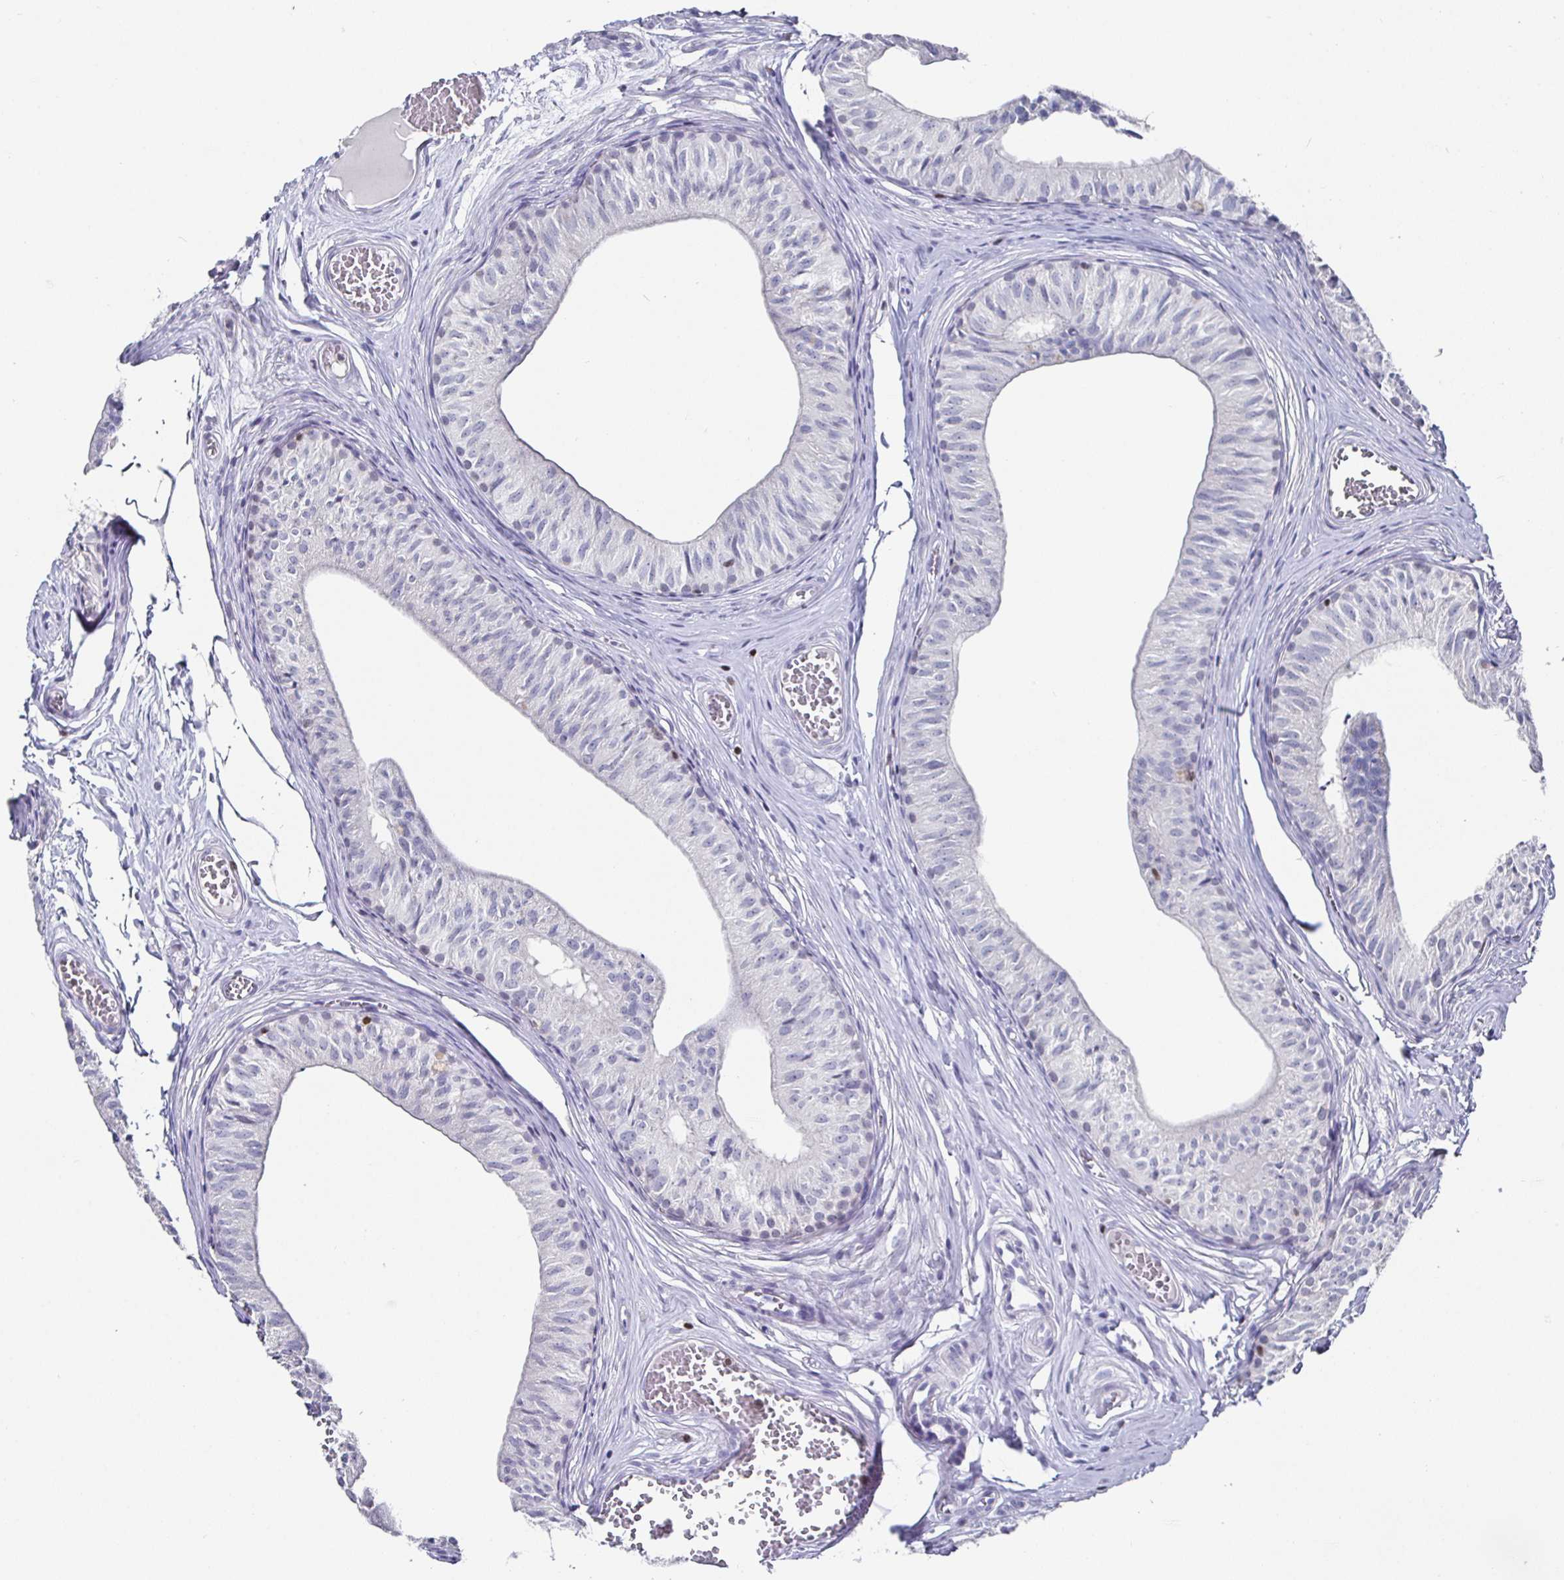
{"staining": {"intensity": "negative", "quantity": "none", "location": "none"}, "tissue": "epididymis", "cell_type": "Glandular cells", "image_type": "normal", "snomed": [{"axis": "morphology", "description": "Normal tissue, NOS"}, {"axis": "topography", "description": "Epididymis"}], "caption": "IHC photomicrograph of unremarkable epididymis: epididymis stained with DAB (3,3'-diaminobenzidine) demonstrates no significant protein positivity in glandular cells. Nuclei are stained in blue.", "gene": "RUNX2", "patient": {"sex": "male", "age": 25}}